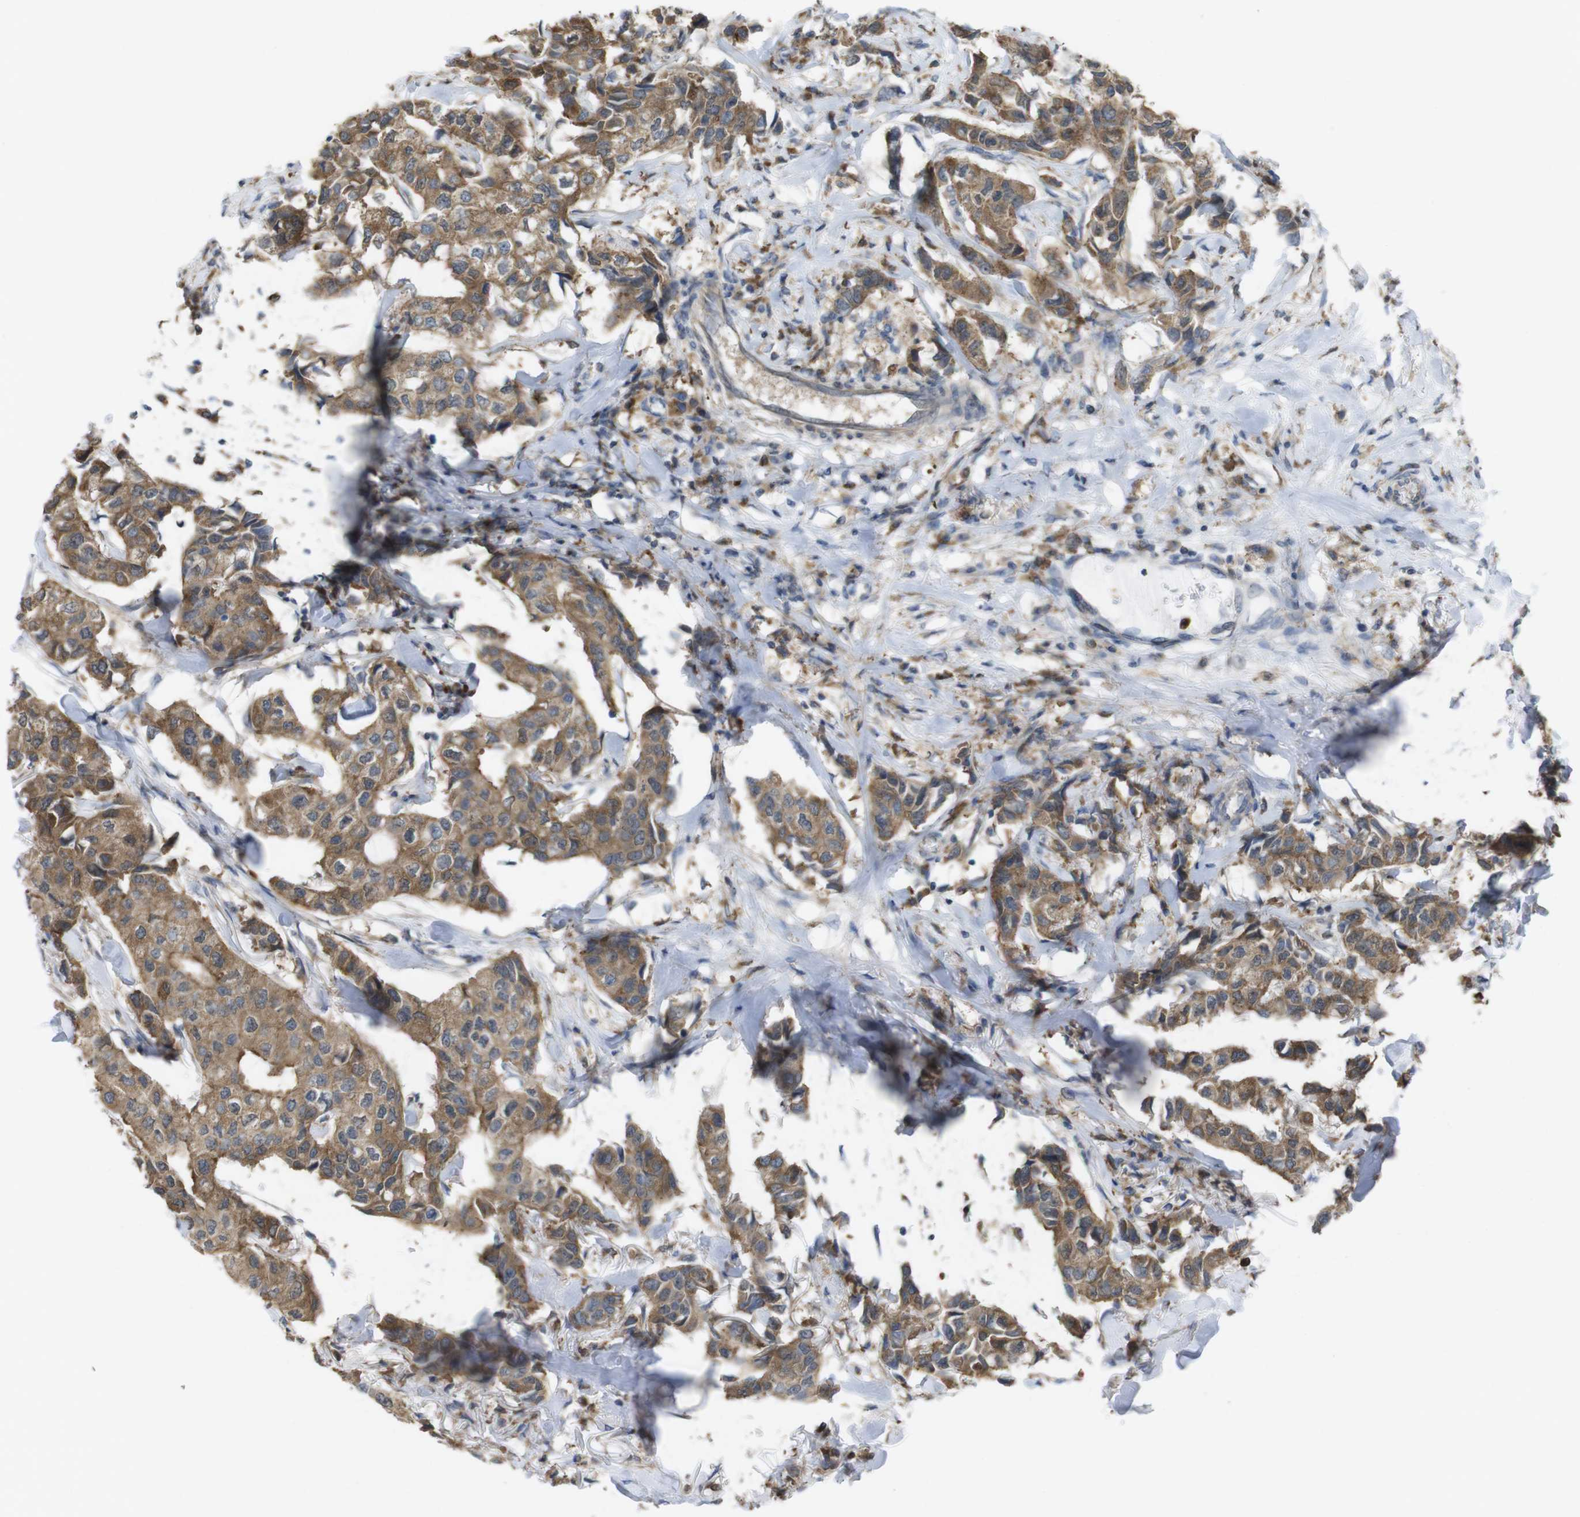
{"staining": {"intensity": "moderate", "quantity": ">75%", "location": "cytoplasmic/membranous"}, "tissue": "breast cancer", "cell_type": "Tumor cells", "image_type": "cancer", "snomed": [{"axis": "morphology", "description": "Duct carcinoma"}, {"axis": "topography", "description": "Breast"}], "caption": "An immunohistochemistry (IHC) micrograph of tumor tissue is shown. Protein staining in brown labels moderate cytoplasmic/membranous positivity in invasive ductal carcinoma (breast) within tumor cells.", "gene": "PRKCD", "patient": {"sex": "female", "age": 80}}